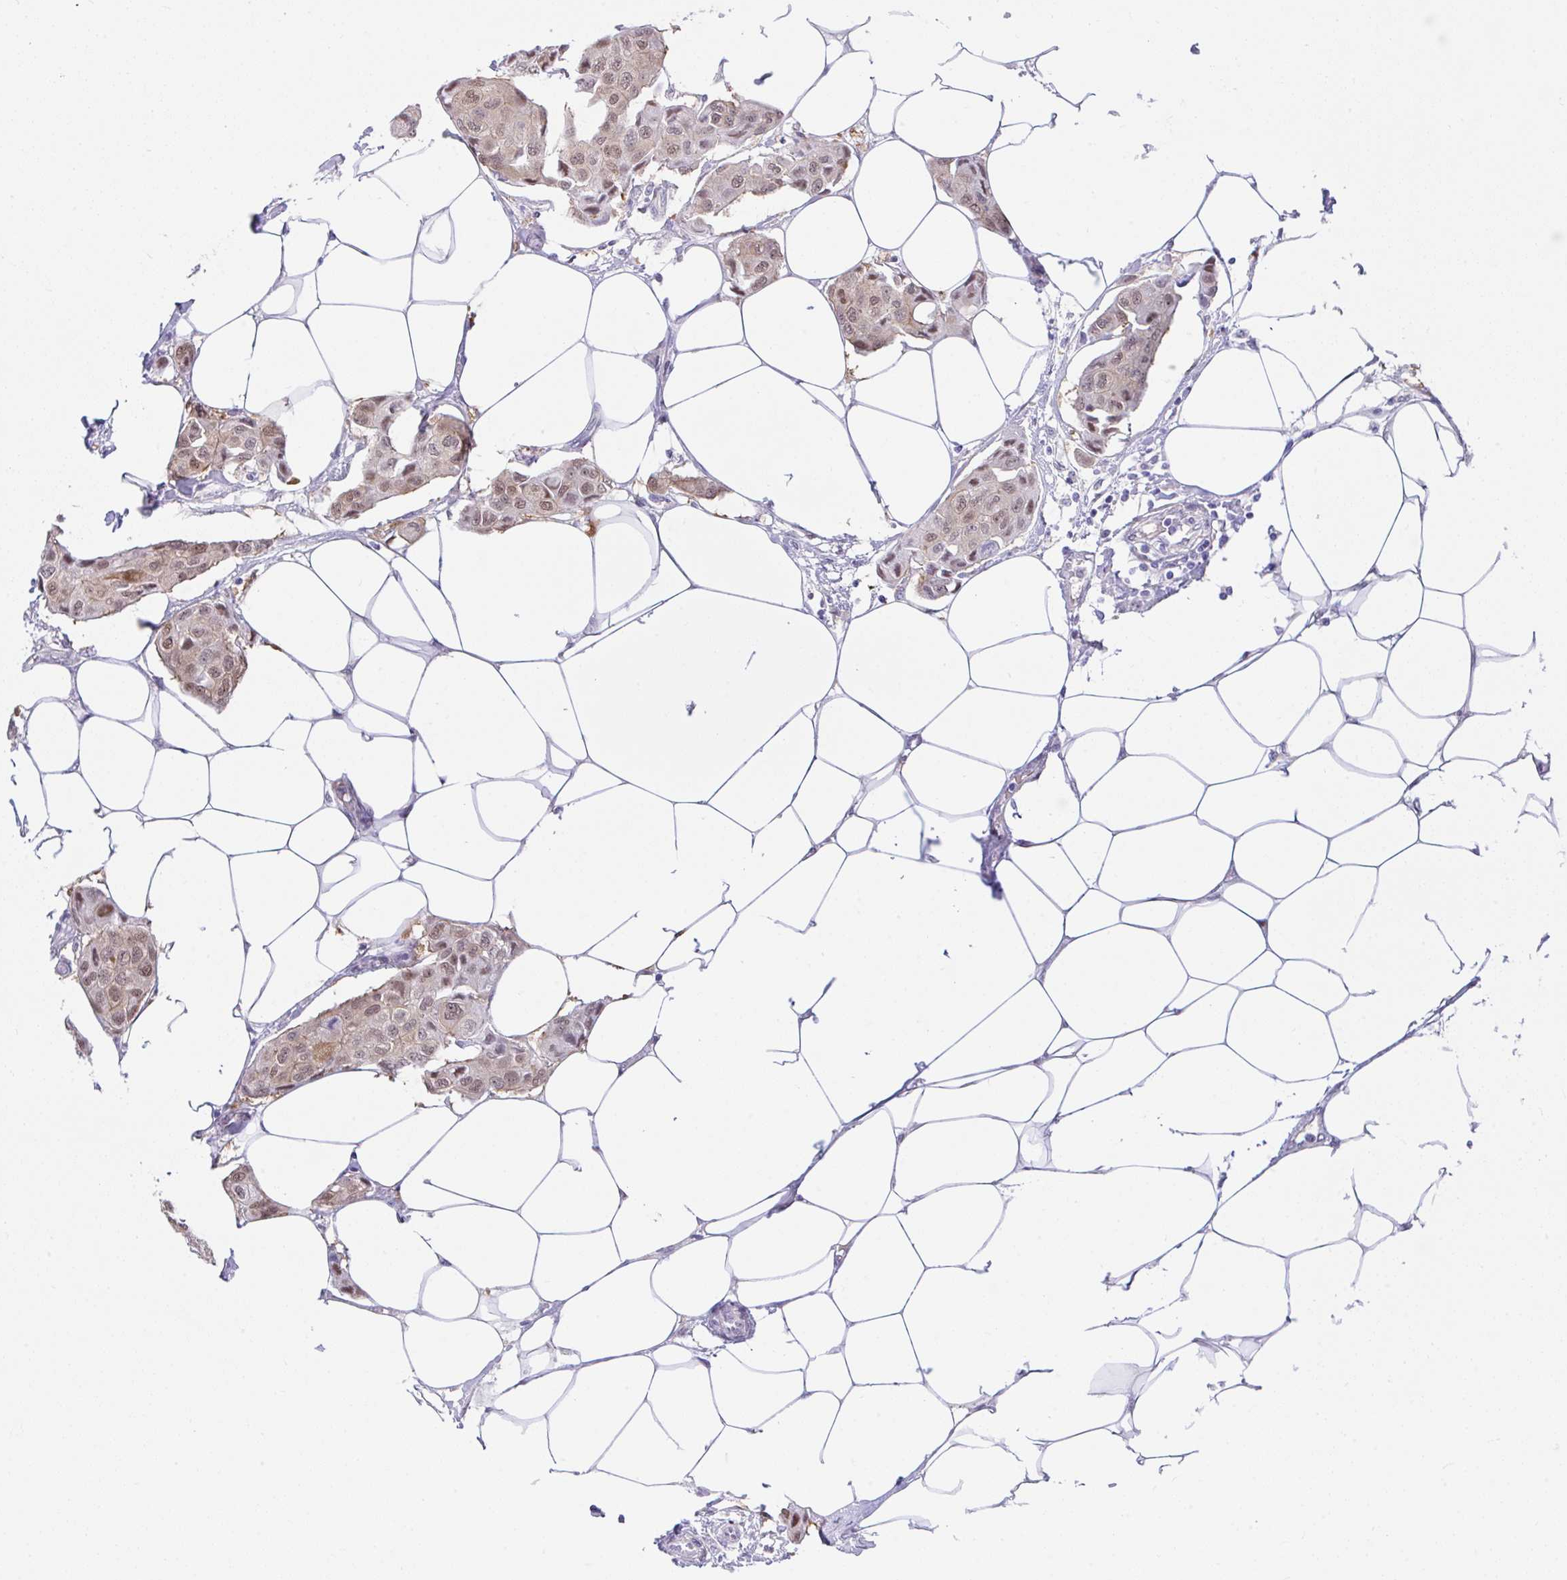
{"staining": {"intensity": "weak", "quantity": ">75%", "location": "nuclear"}, "tissue": "breast cancer", "cell_type": "Tumor cells", "image_type": "cancer", "snomed": [{"axis": "morphology", "description": "Duct carcinoma"}, {"axis": "topography", "description": "Breast"}, {"axis": "topography", "description": "Lymph node"}], "caption": "A high-resolution photomicrograph shows IHC staining of invasive ductal carcinoma (breast), which displays weak nuclear expression in approximately >75% of tumor cells.", "gene": "ZNF485", "patient": {"sex": "female", "age": 80}}